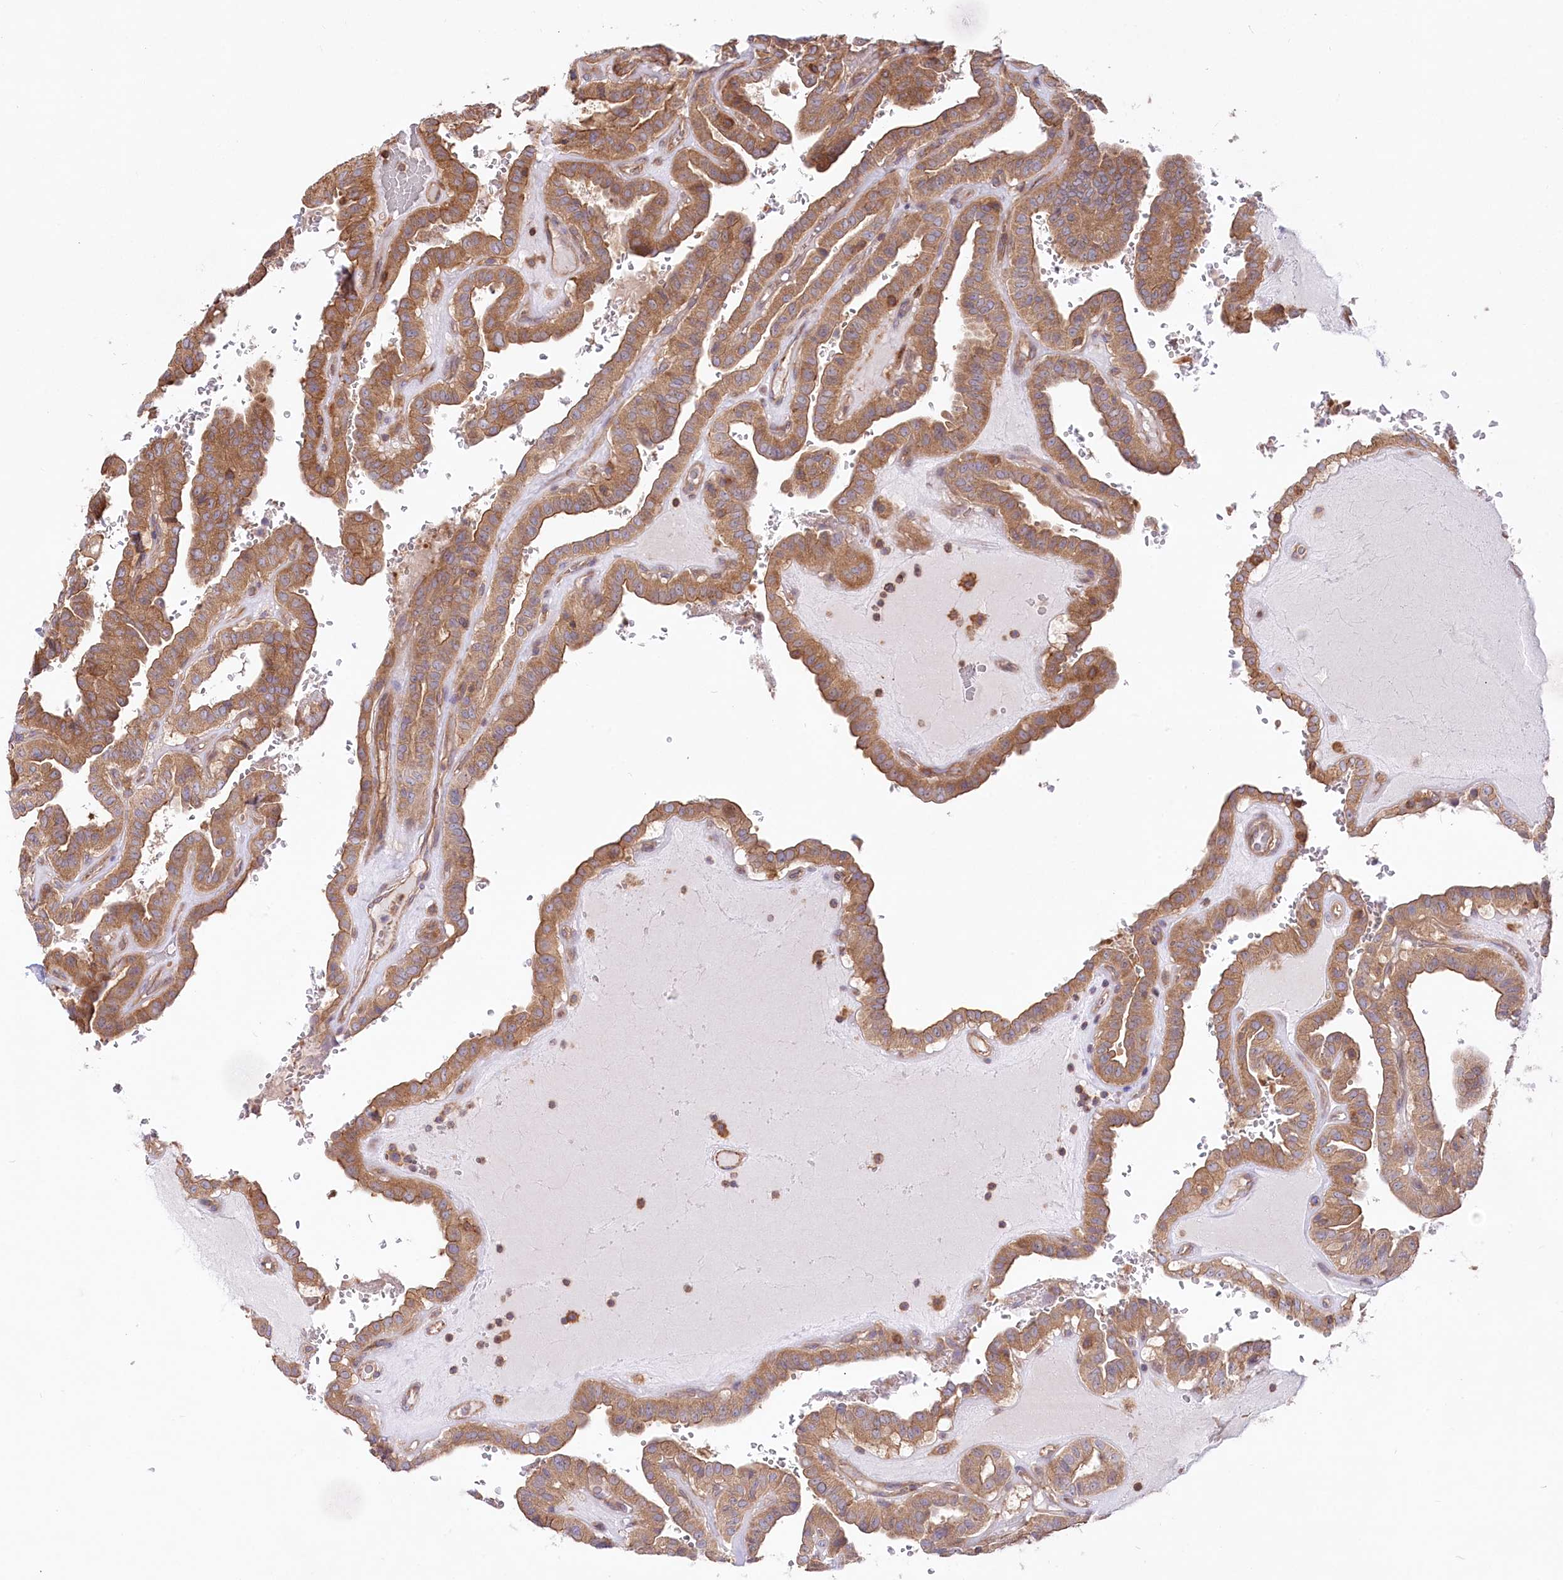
{"staining": {"intensity": "moderate", "quantity": ">75%", "location": "cytoplasmic/membranous"}, "tissue": "thyroid cancer", "cell_type": "Tumor cells", "image_type": "cancer", "snomed": [{"axis": "morphology", "description": "Papillary adenocarcinoma, NOS"}, {"axis": "topography", "description": "Thyroid gland"}], "caption": "Moderate cytoplasmic/membranous staining for a protein is appreciated in approximately >75% of tumor cells of thyroid papillary adenocarcinoma using immunohistochemistry (IHC).", "gene": "UMPS", "patient": {"sex": "male", "age": 77}}